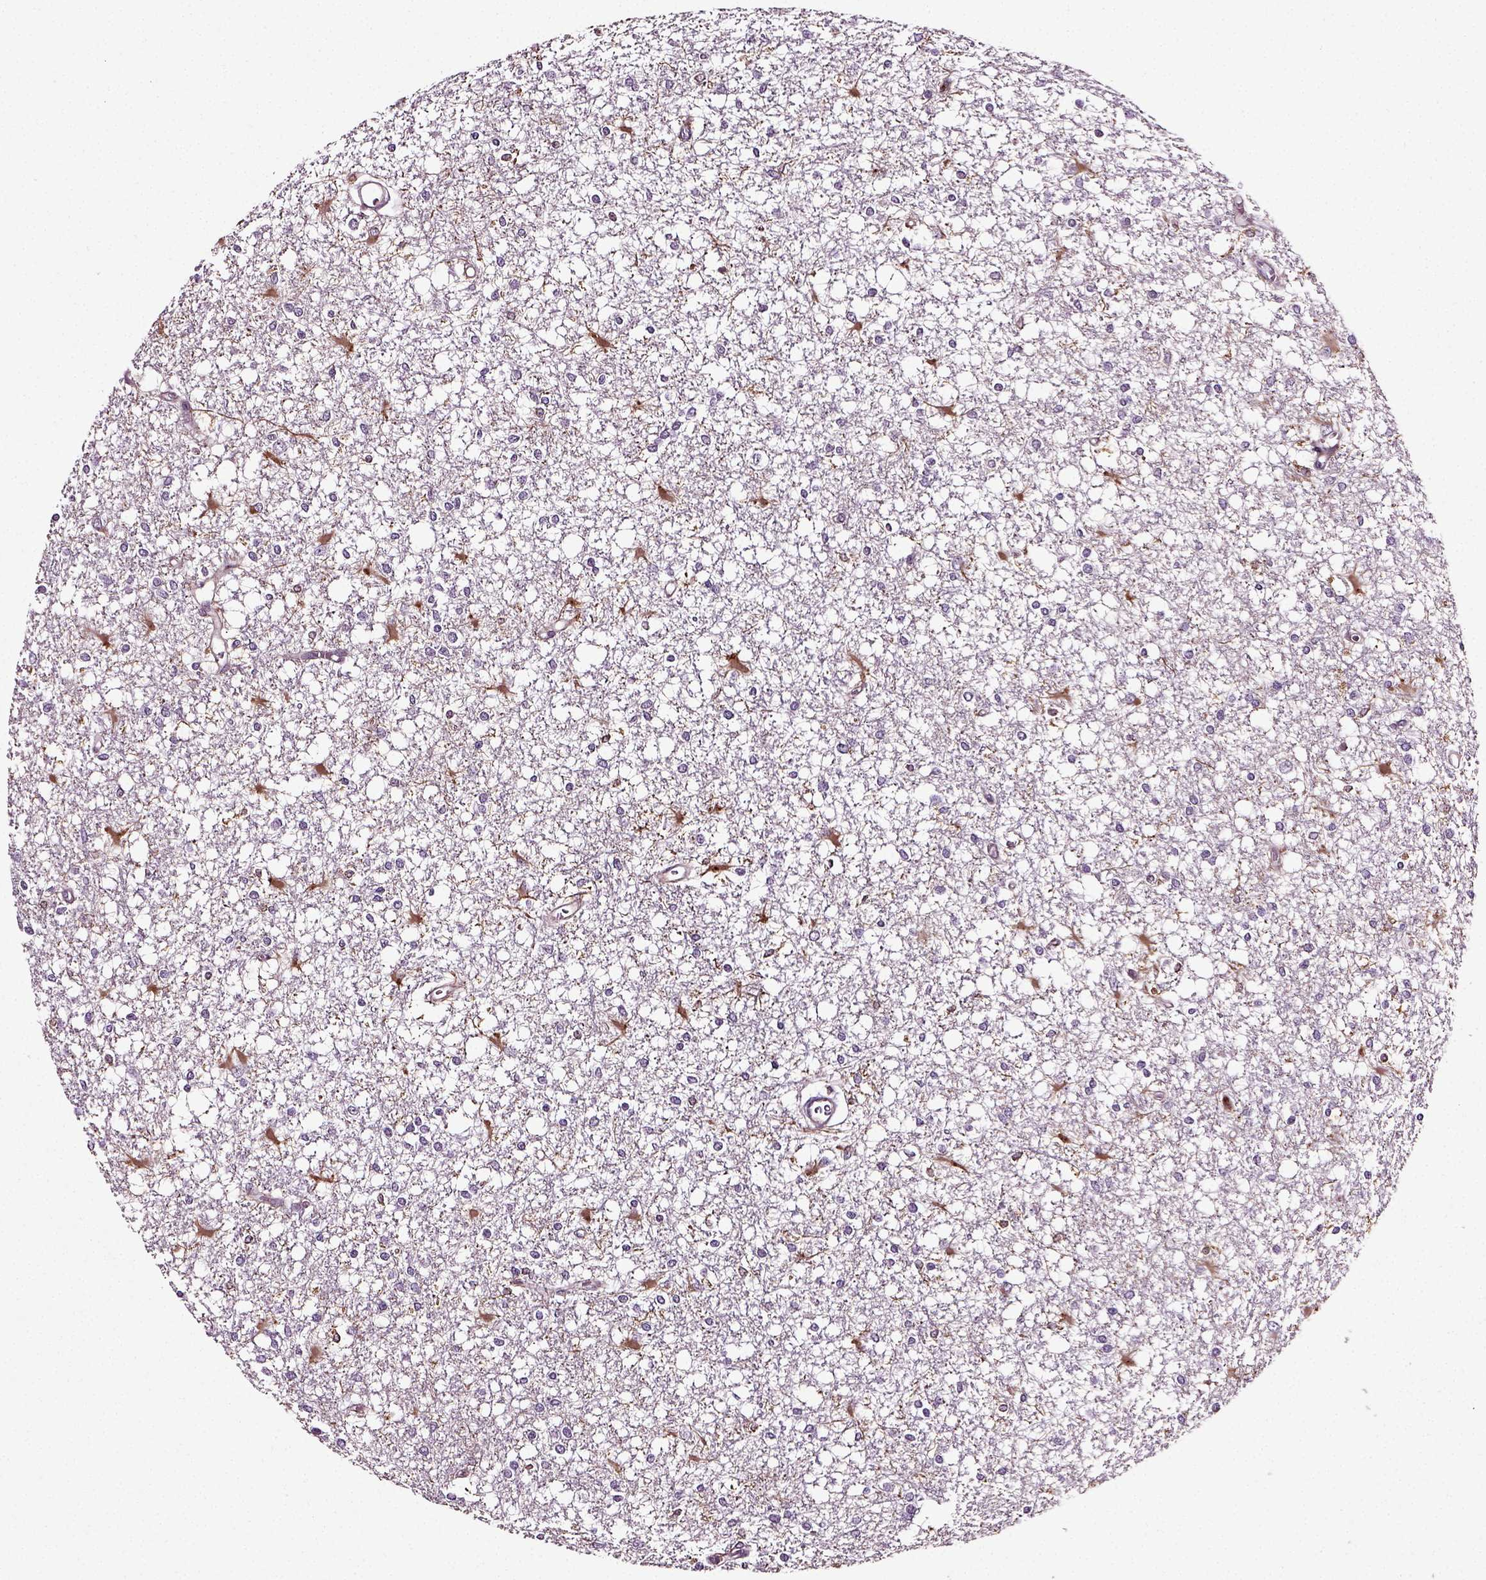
{"staining": {"intensity": "negative", "quantity": "none", "location": "none"}, "tissue": "glioma", "cell_type": "Tumor cells", "image_type": "cancer", "snomed": [{"axis": "morphology", "description": "Glioma, malignant, High grade"}, {"axis": "topography", "description": "Cerebral cortex"}], "caption": "Immunohistochemistry image of glioma stained for a protein (brown), which exhibits no expression in tumor cells. Nuclei are stained in blue.", "gene": "RHOF", "patient": {"sex": "male", "age": 79}}